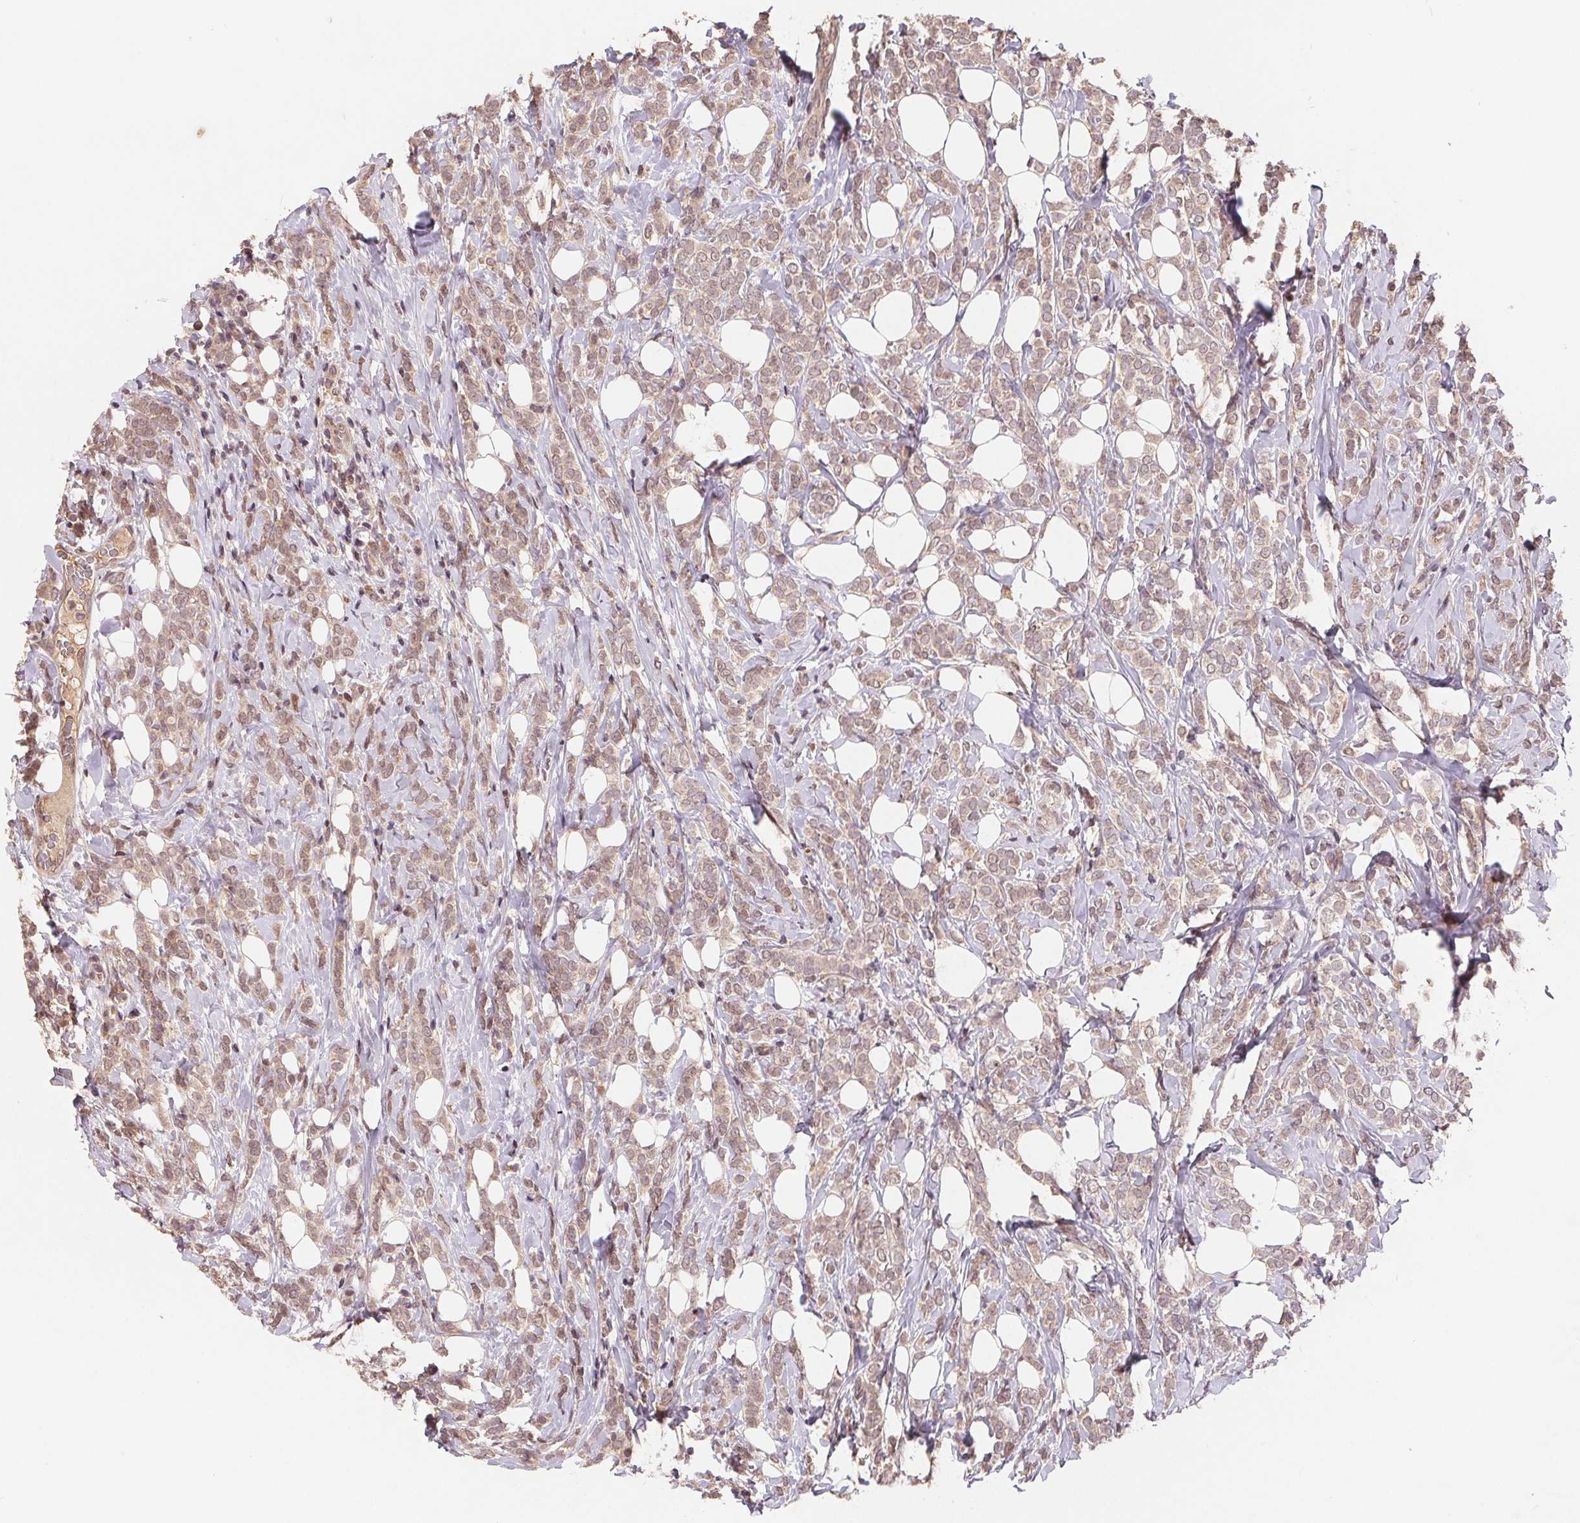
{"staining": {"intensity": "weak", "quantity": ">75%", "location": "cytoplasmic/membranous"}, "tissue": "breast cancer", "cell_type": "Tumor cells", "image_type": "cancer", "snomed": [{"axis": "morphology", "description": "Lobular carcinoma"}, {"axis": "topography", "description": "Breast"}], "caption": "A photomicrograph of breast cancer (lobular carcinoma) stained for a protein reveals weak cytoplasmic/membranous brown staining in tumor cells.", "gene": "HMGN3", "patient": {"sex": "female", "age": 49}}